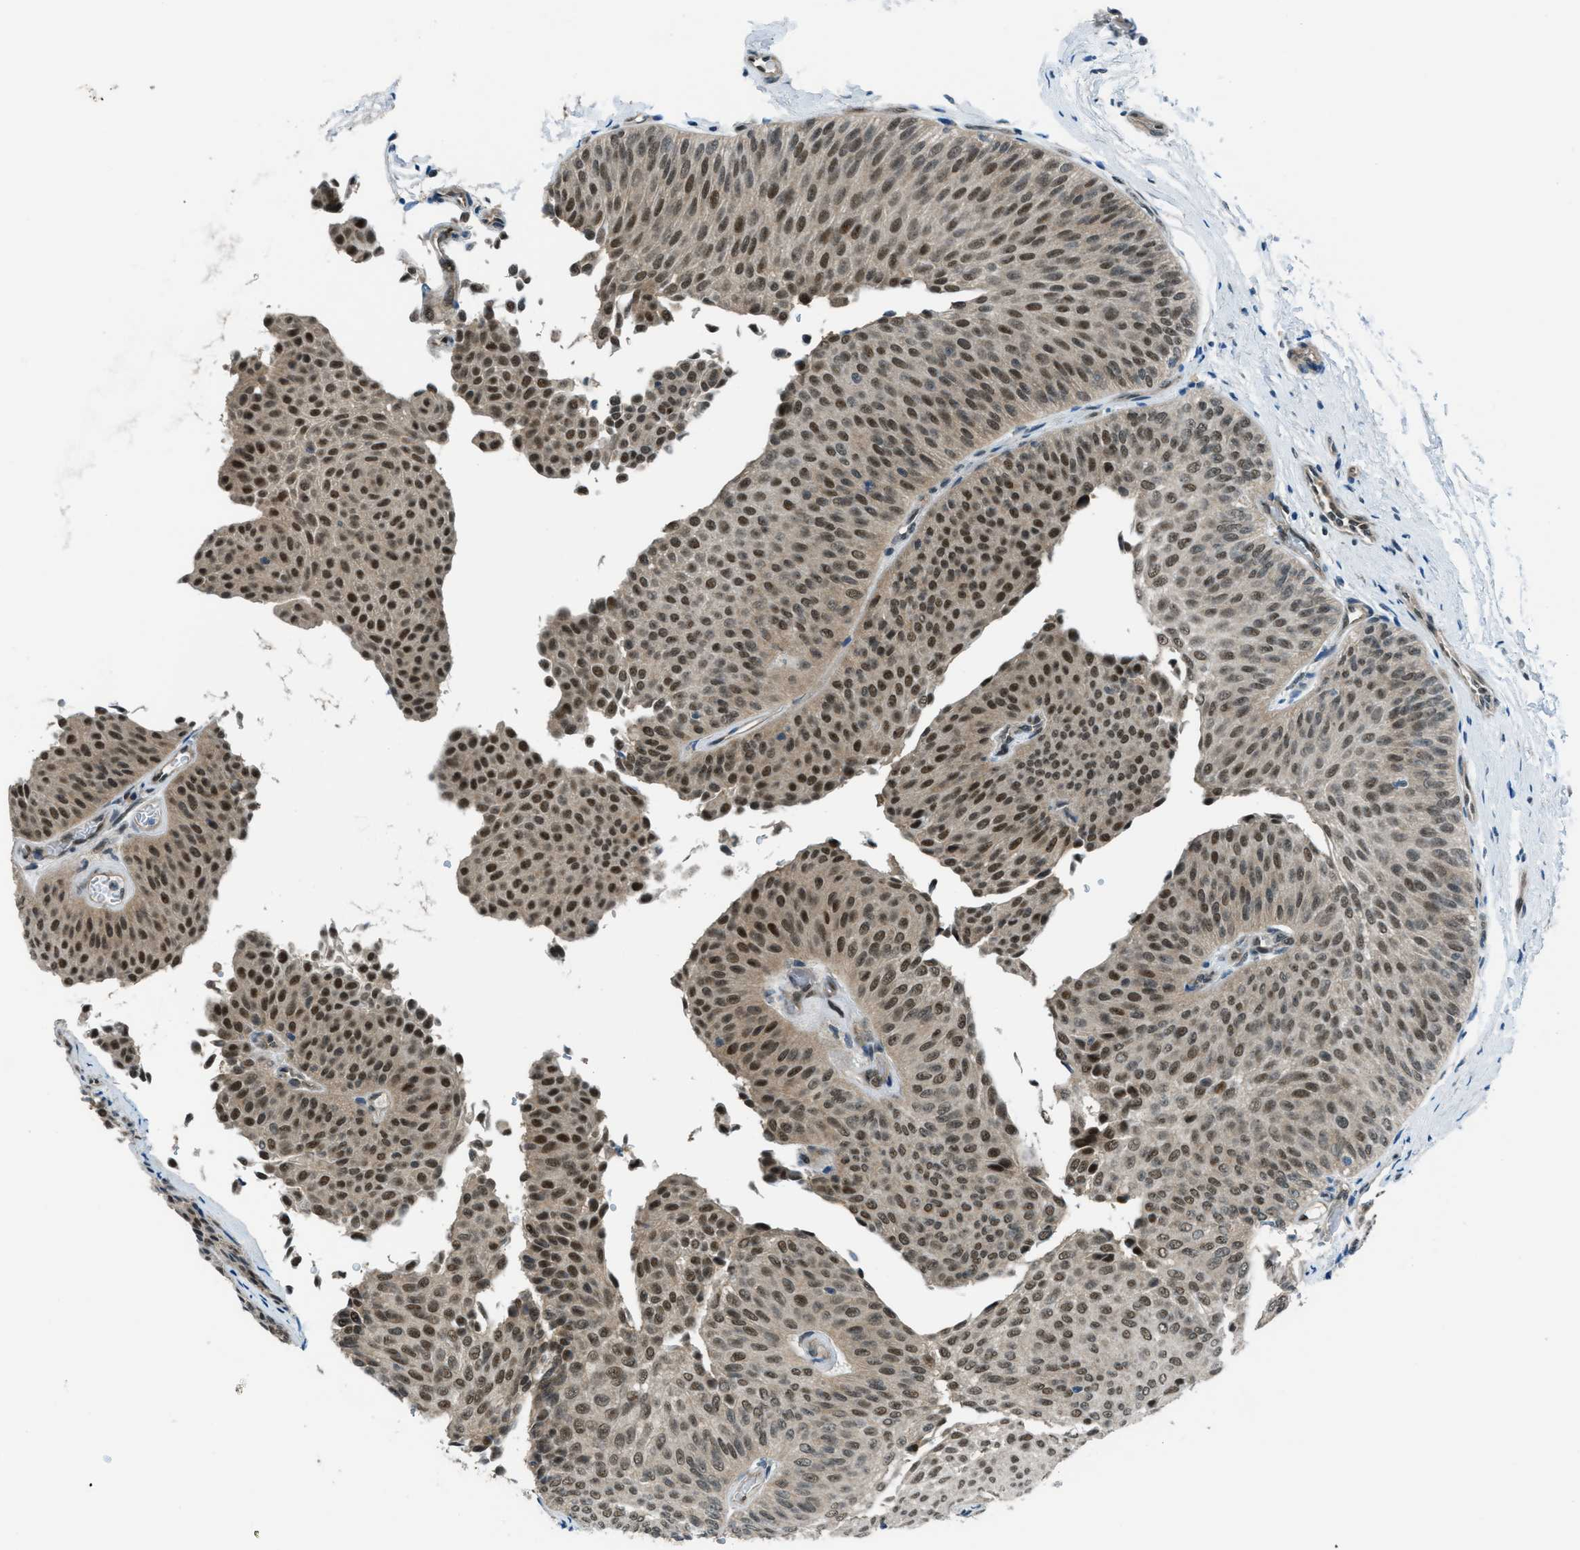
{"staining": {"intensity": "strong", "quantity": ">75%", "location": "nuclear"}, "tissue": "urothelial cancer", "cell_type": "Tumor cells", "image_type": "cancer", "snomed": [{"axis": "morphology", "description": "Urothelial carcinoma, Low grade"}, {"axis": "topography", "description": "Urinary bladder"}], "caption": "Approximately >75% of tumor cells in urothelial cancer demonstrate strong nuclear protein staining as visualized by brown immunohistochemical staining.", "gene": "NPEPL1", "patient": {"sex": "female", "age": 60}}